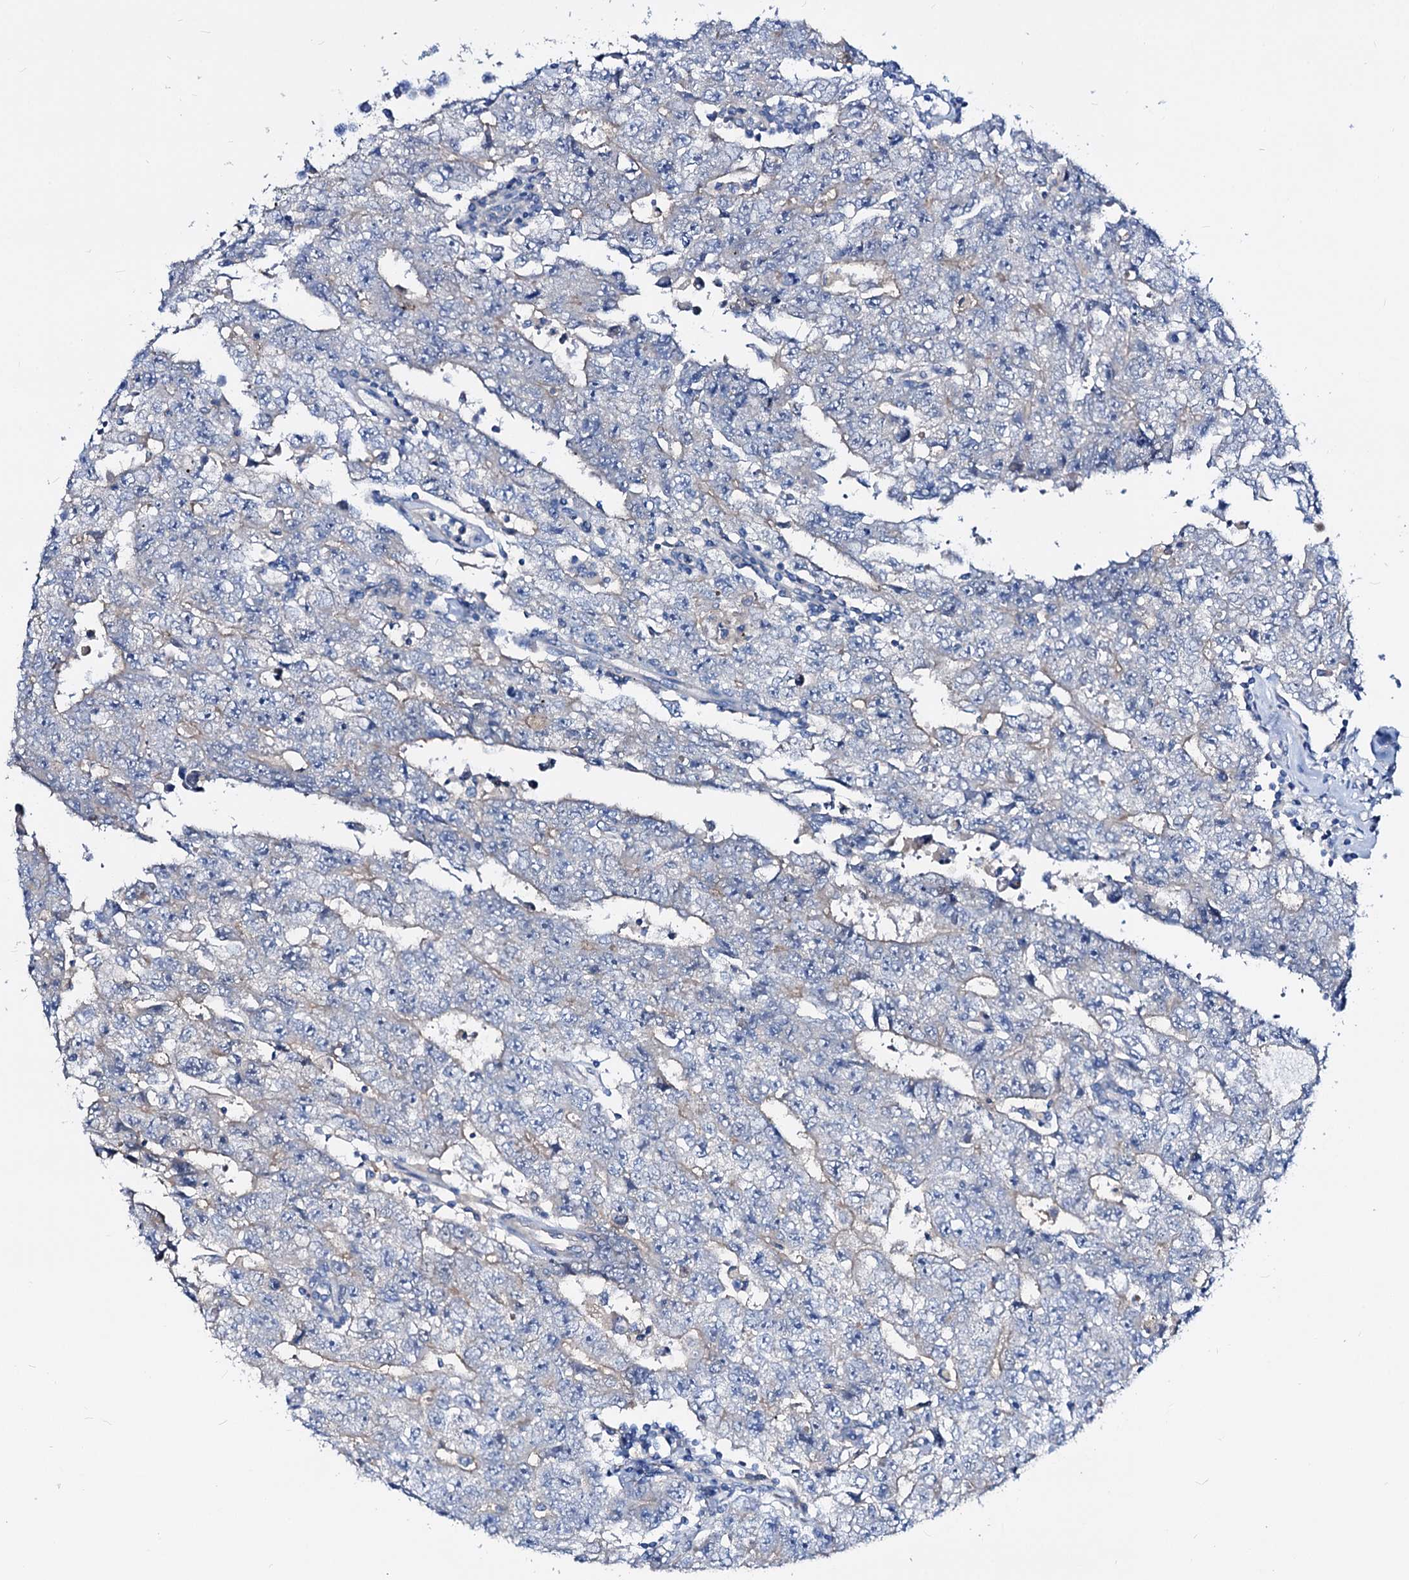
{"staining": {"intensity": "negative", "quantity": "none", "location": "none"}, "tissue": "testis cancer", "cell_type": "Tumor cells", "image_type": "cancer", "snomed": [{"axis": "morphology", "description": "Carcinoma, Embryonal, NOS"}, {"axis": "topography", "description": "Testis"}], "caption": "IHC micrograph of neoplastic tissue: human testis cancer (embryonal carcinoma) stained with DAB displays no significant protein staining in tumor cells.", "gene": "DYDC2", "patient": {"sex": "male", "age": 17}}